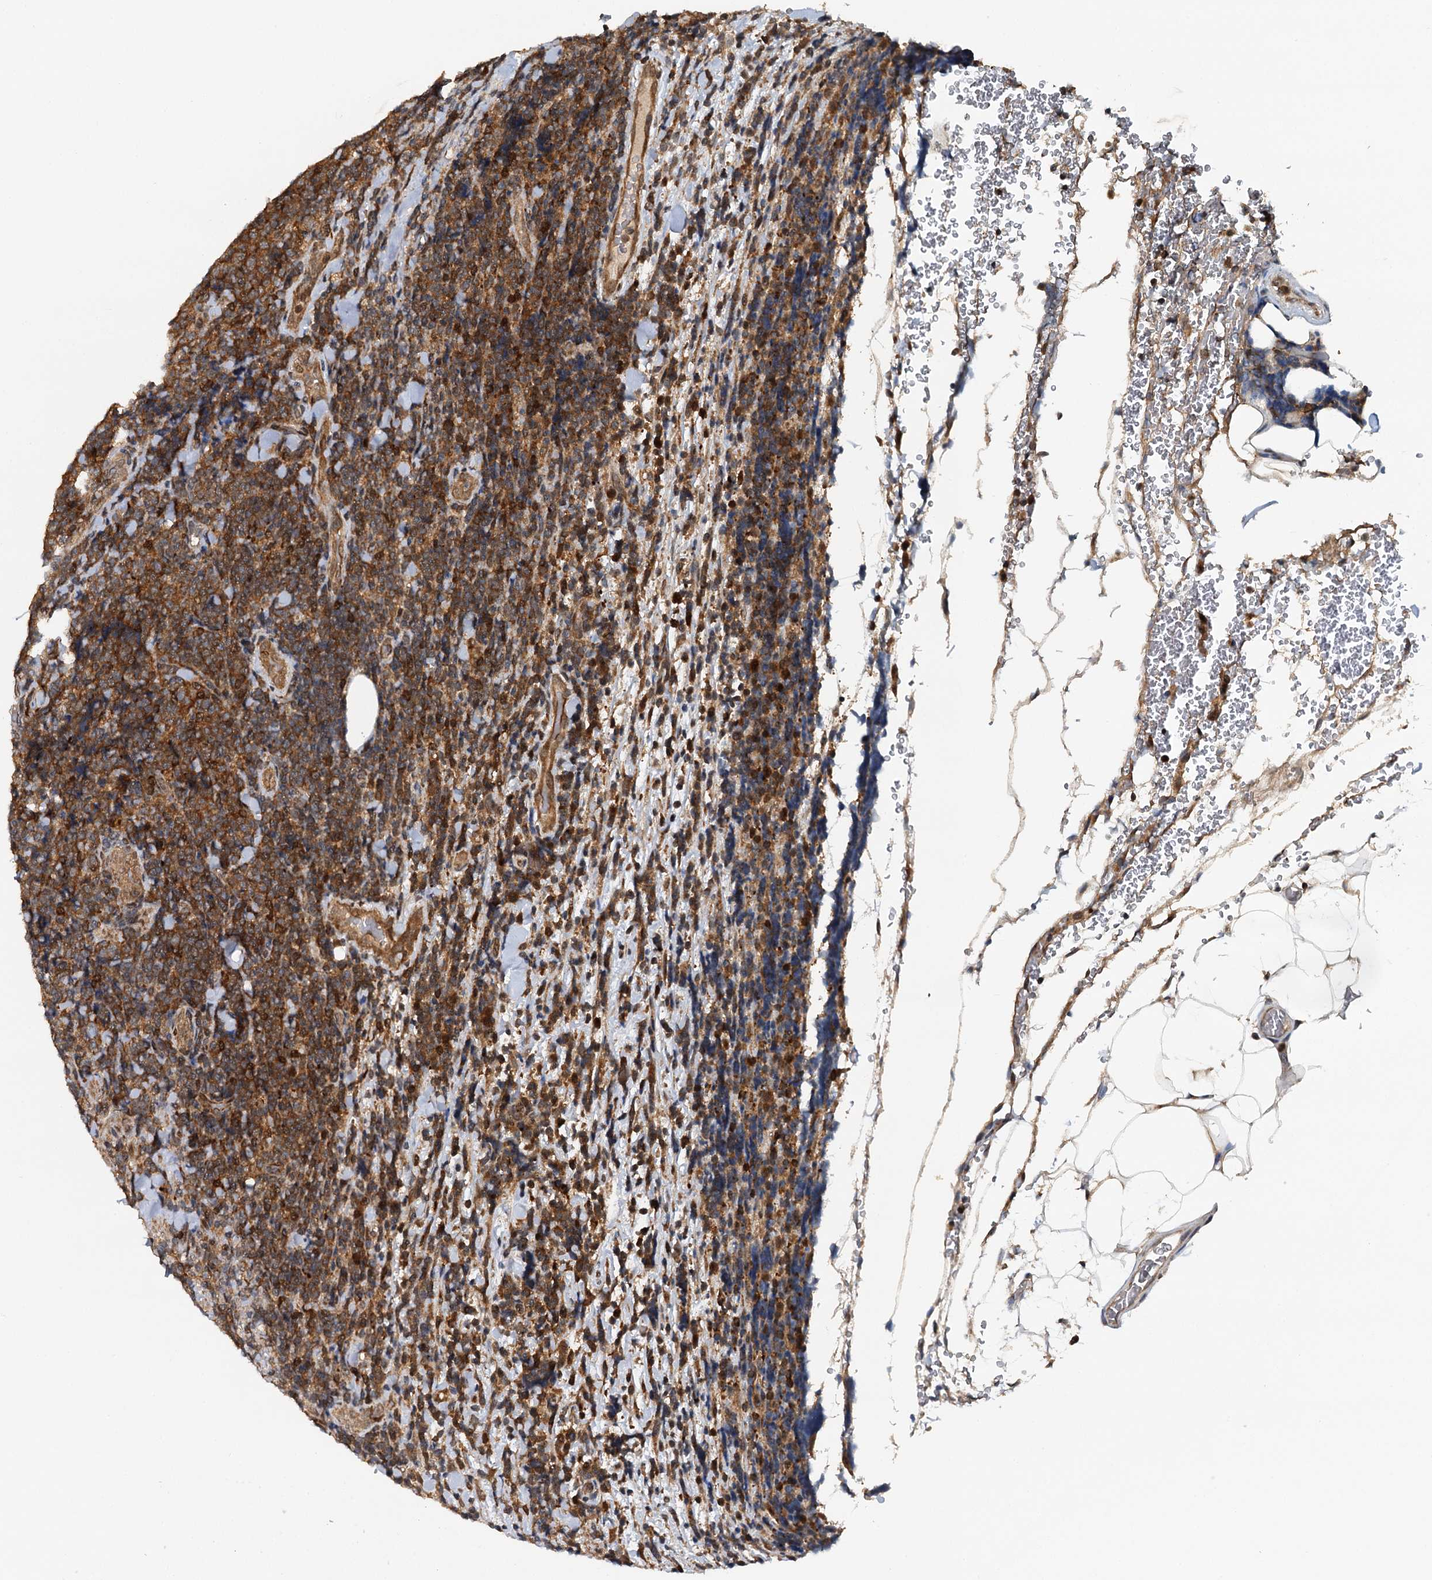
{"staining": {"intensity": "moderate", "quantity": ">75%", "location": "cytoplasmic/membranous"}, "tissue": "lymphoma", "cell_type": "Tumor cells", "image_type": "cancer", "snomed": [{"axis": "morphology", "description": "Malignant lymphoma, non-Hodgkin's type, Low grade"}, {"axis": "topography", "description": "Lymph node"}], "caption": "A histopathology image showing moderate cytoplasmic/membranous positivity in approximately >75% of tumor cells in malignant lymphoma, non-Hodgkin's type (low-grade), as visualized by brown immunohistochemical staining.", "gene": "STUB1", "patient": {"sex": "male", "age": 66}}